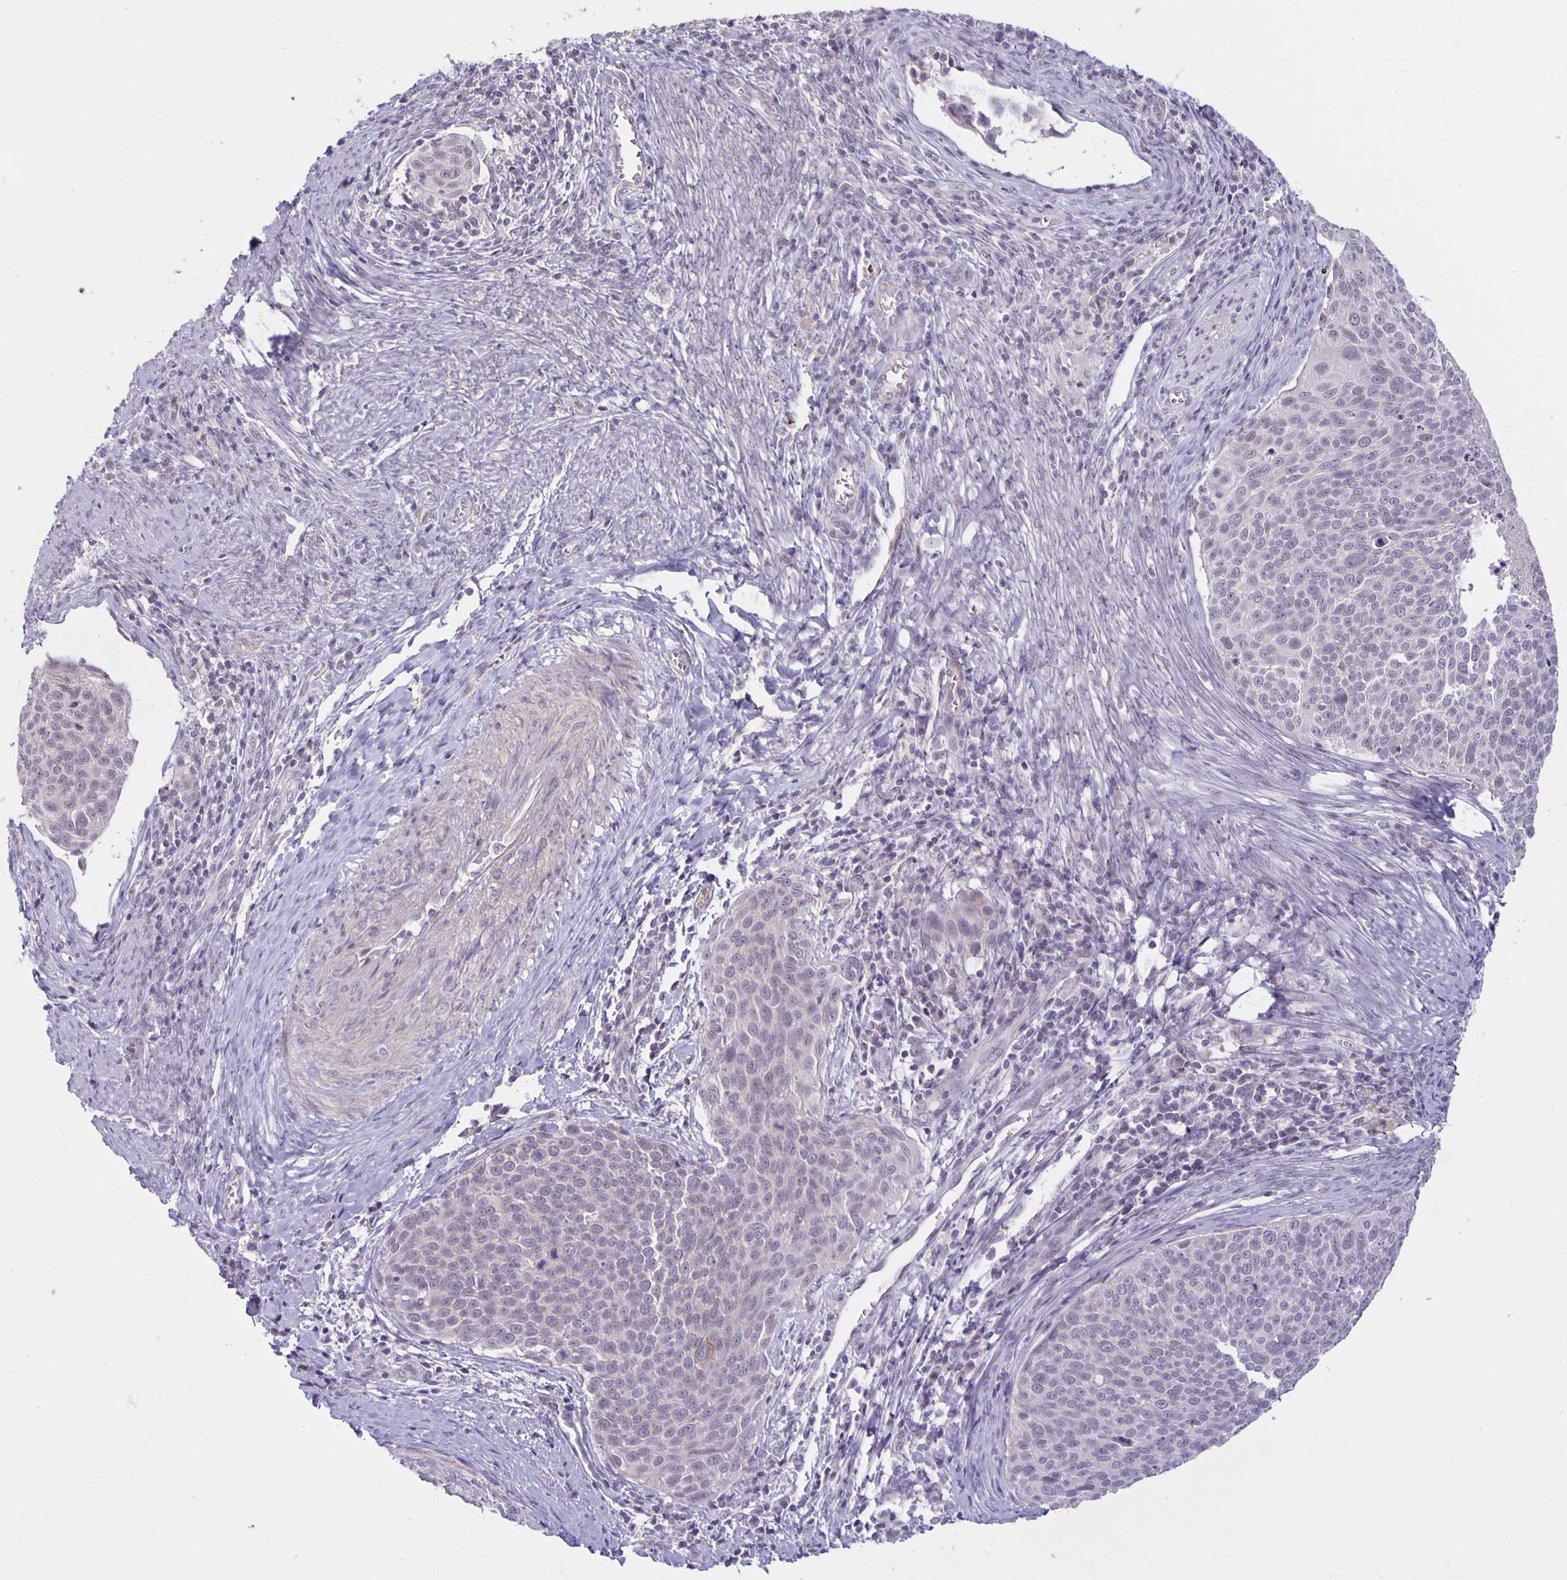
{"staining": {"intensity": "negative", "quantity": "none", "location": "none"}, "tissue": "cervical cancer", "cell_type": "Tumor cells", "image_type": "cancer", "snomed": [{"axis": "morphology", "description": "Squamous cell carcinoma, NOS"}, {"axis": "topography", "description": "Cervix"}], "caption": "Immunohistochemistry image of neoplastic tissue: squamous cell carcinoma (cervical) stained with DAB (3,3'-diaminobenzidine) demonstrates no significant protein staining in tumor cells.", "gene": "ARVCF", "patient": {"sex": "female", "age": 39}}